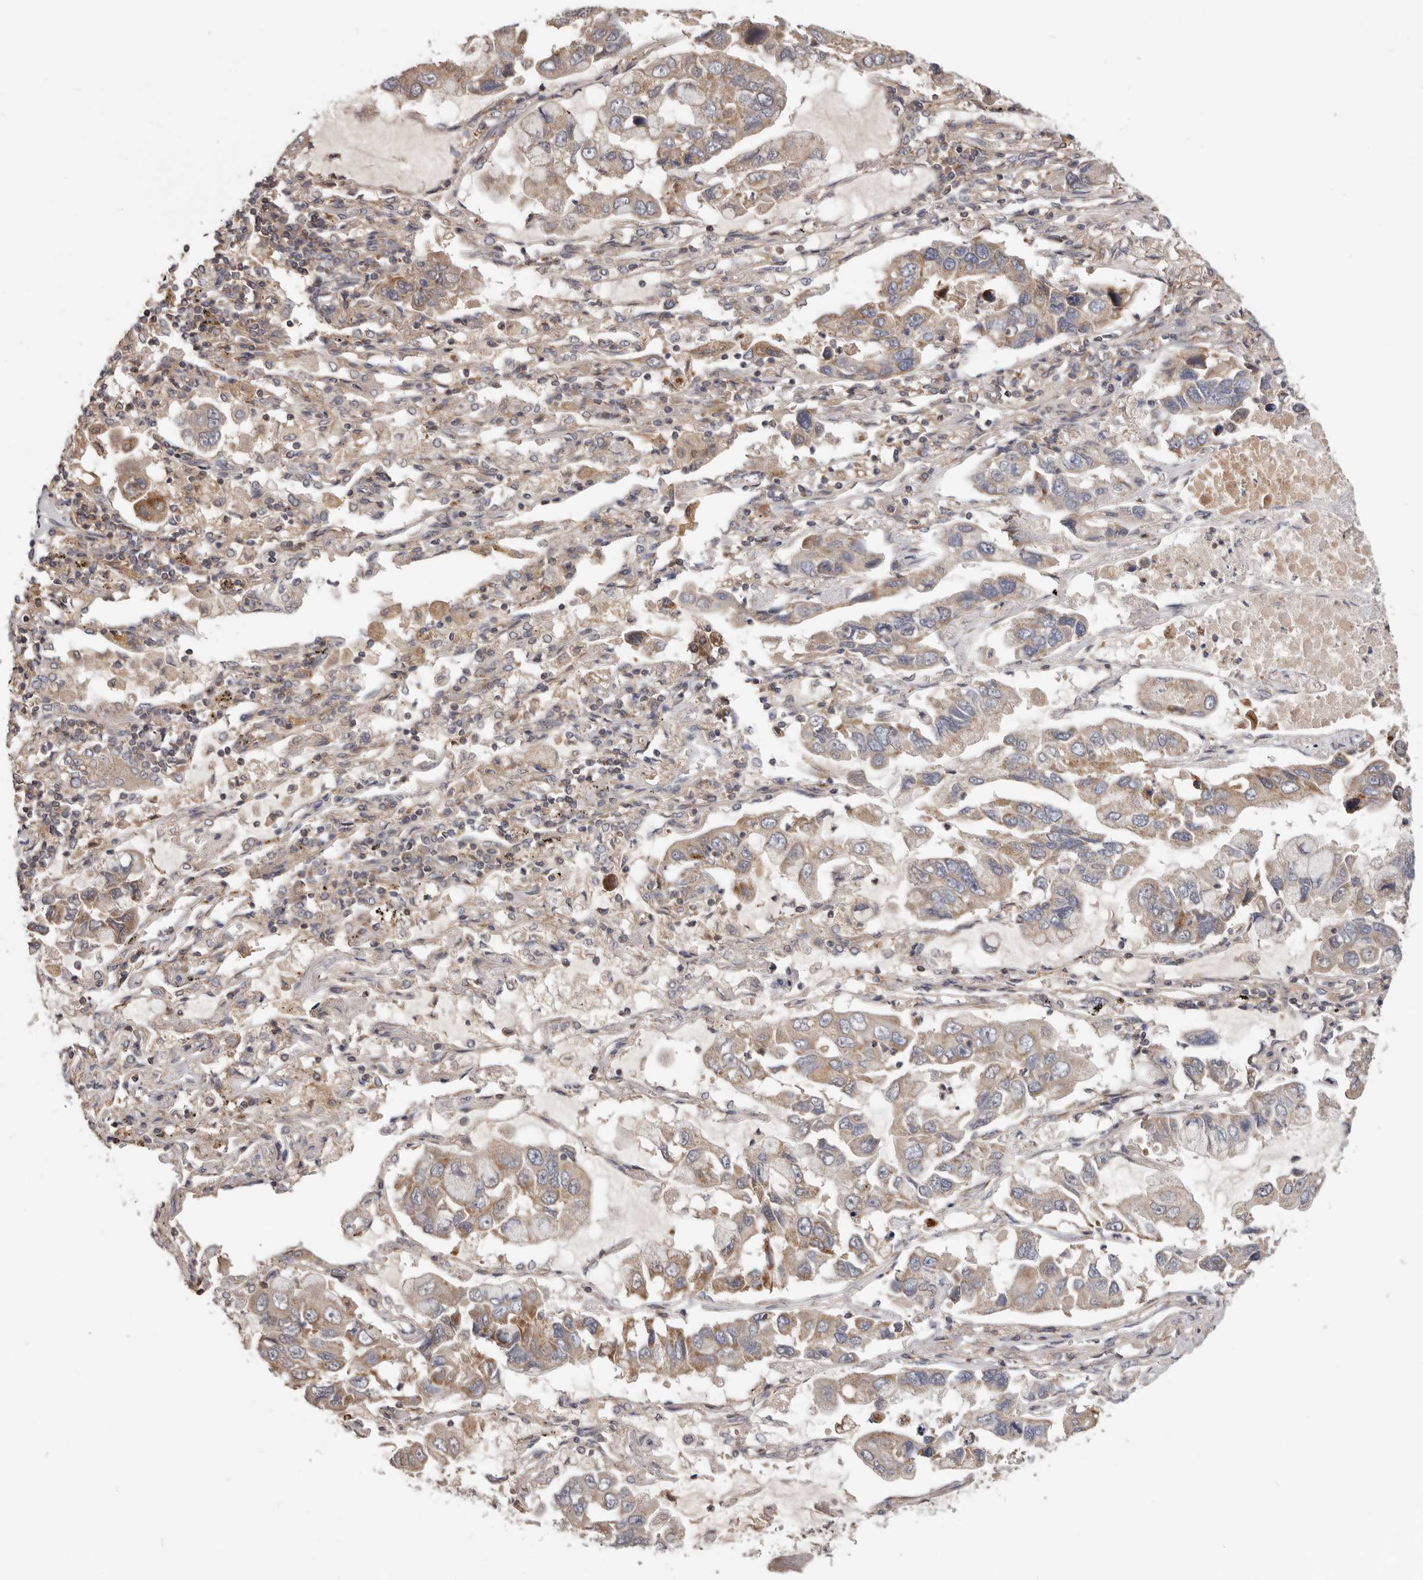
{"staining": {"intensity": "weak", "quantity": "25%-75%", "location": "cytoplasmic/membranous"}, "tissue": "lung cancer", "cell_type": "Tumor cells", "image_type": "cancer", "snomed": [{"axis": "morphology", "description": "Adenocarcinoma, NOS"}, {"axis": "topography", "description": "Lung"}], "caption": "Weak cytoplasmic/membranous protein staining is appreciated in approximately 25%-75% of tumor cells in adenocarcinoma (lung).", "gene": "LRP6", "patient": {"sex": "male", "age": 64}}